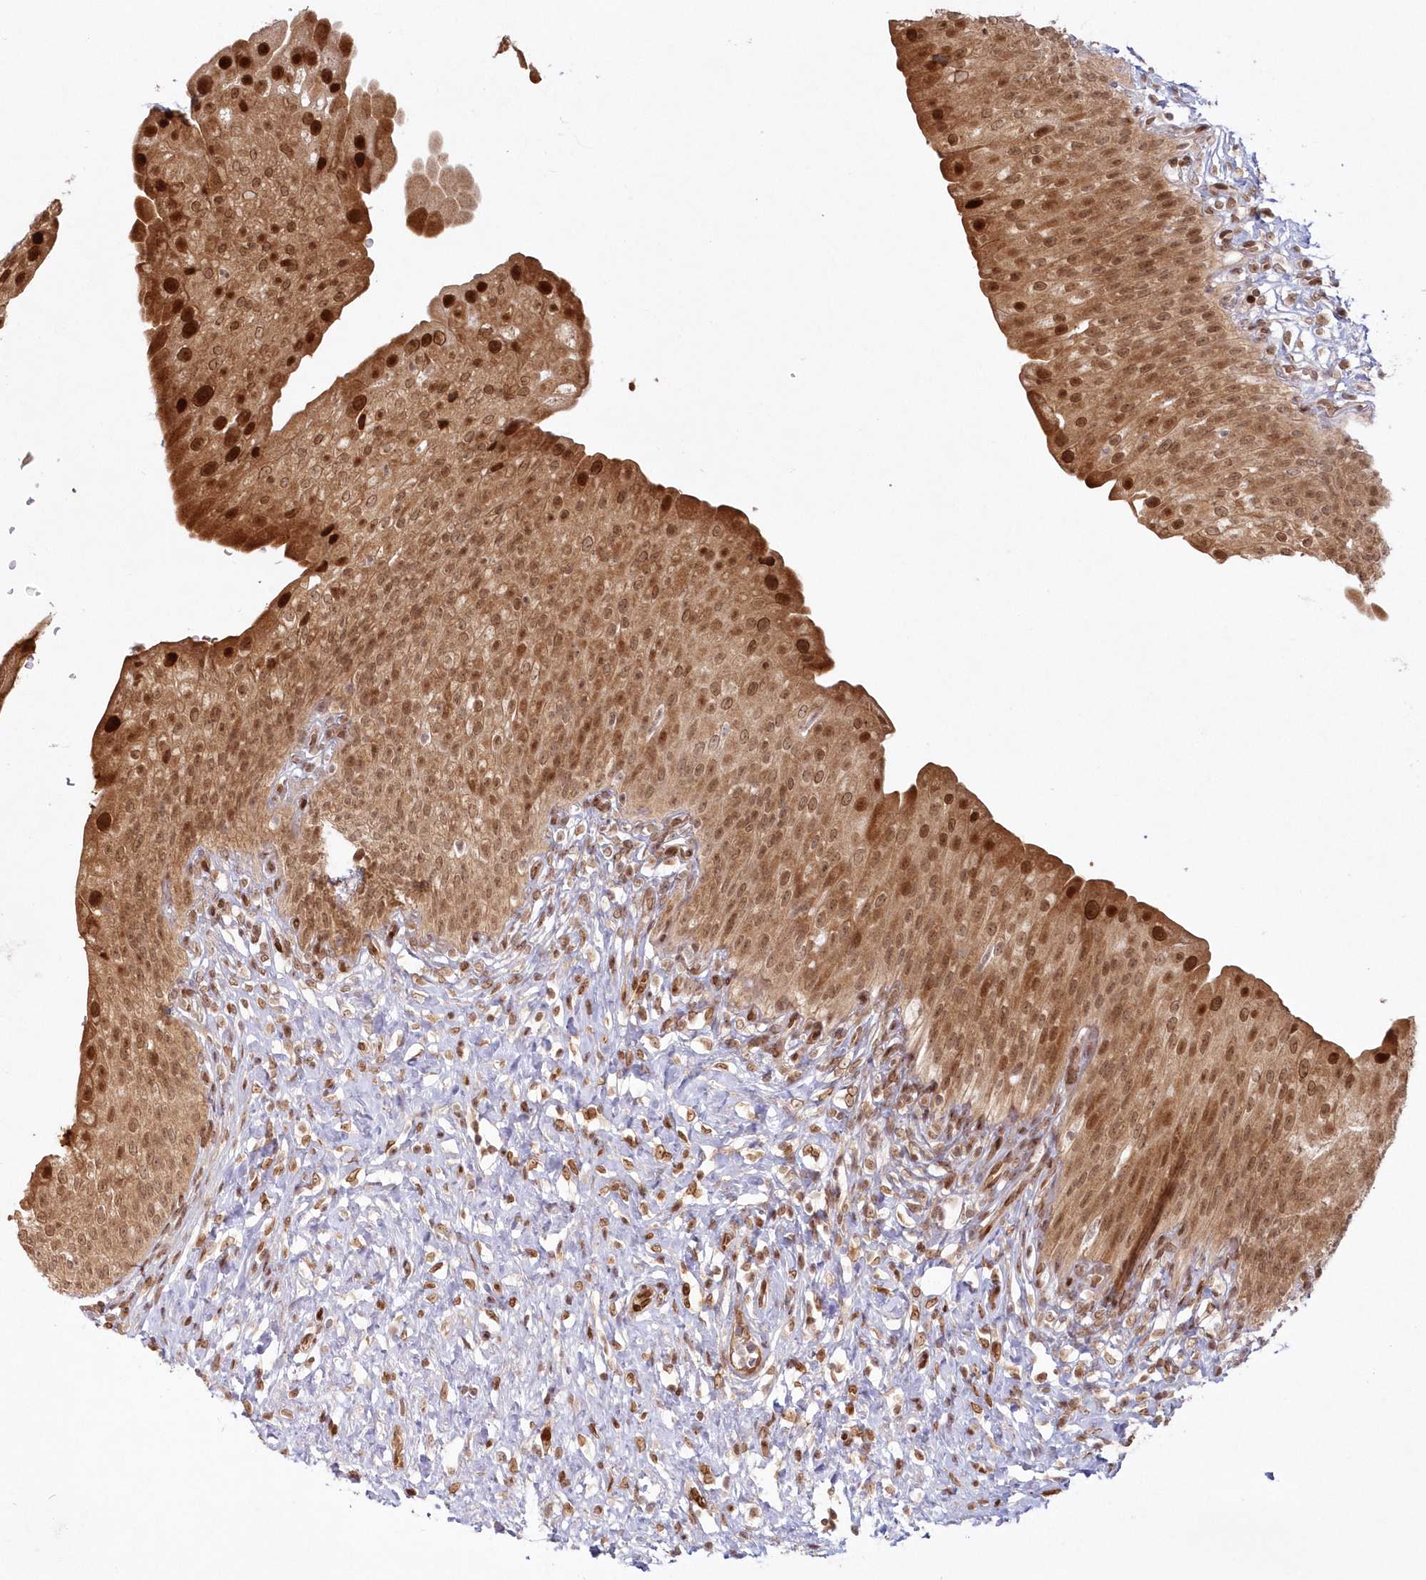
{"staining": {"intensity": "strong", "quantity": ">75%", "location": "cytoplasmic/membranous,nuclear"}, "tissue": "urinary bladder", "cell_type": "Urothelial cells", "image_type": "normal", "snomed": [{"axis": "morphology", "description": "Normal tissue, NOS"}, {"axis": "morphology", "description": "Urothelial carcinoma, High grade"}, {"axis": "topography", "description": "Urinary bladder"}], "caption": "This image reveals IHC staining of unremarkable human urinary bladder, with high strong cytoplasmic/membranous,nuclear positivity in about >75% of urothelial cells.", "gene": "TOGARAM2", "patient": {"sex": "male", "age": 46}}